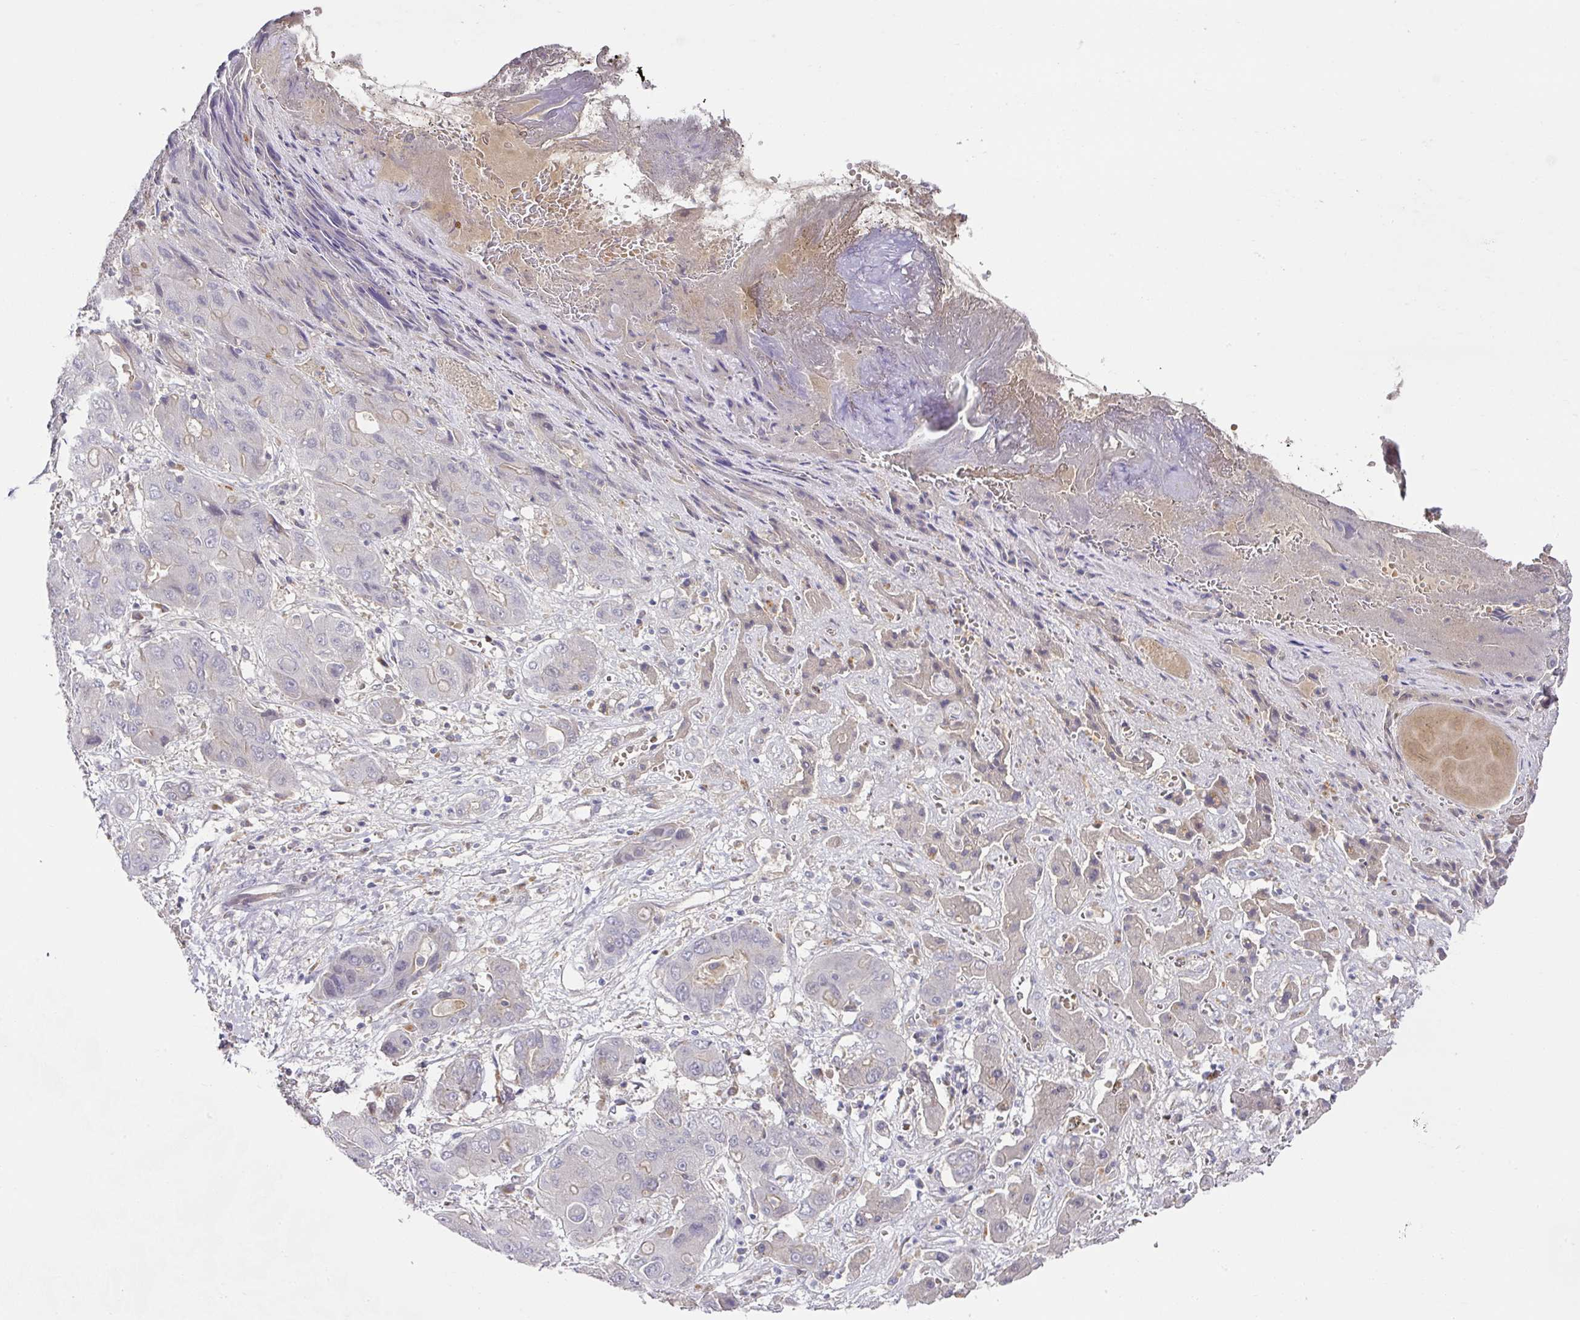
{"staining": {"intensity": "negative", "quantity": "none", "location": "none"}, "tissue": "liver cancer", "cell_type": "Tumor cells", "image_type": "cancer", "snomed": [{"axis": "morphology", "description": "Cholangiocarcinoma"}, {"axis": "topography", "description": "Liver"}], "caption": "The micrograph demonstrates no significant staining in tumor cells of liver cholangiocarcinoma.", "gene": "TARM1", "patient": {"sex": "male", "age": 67}}